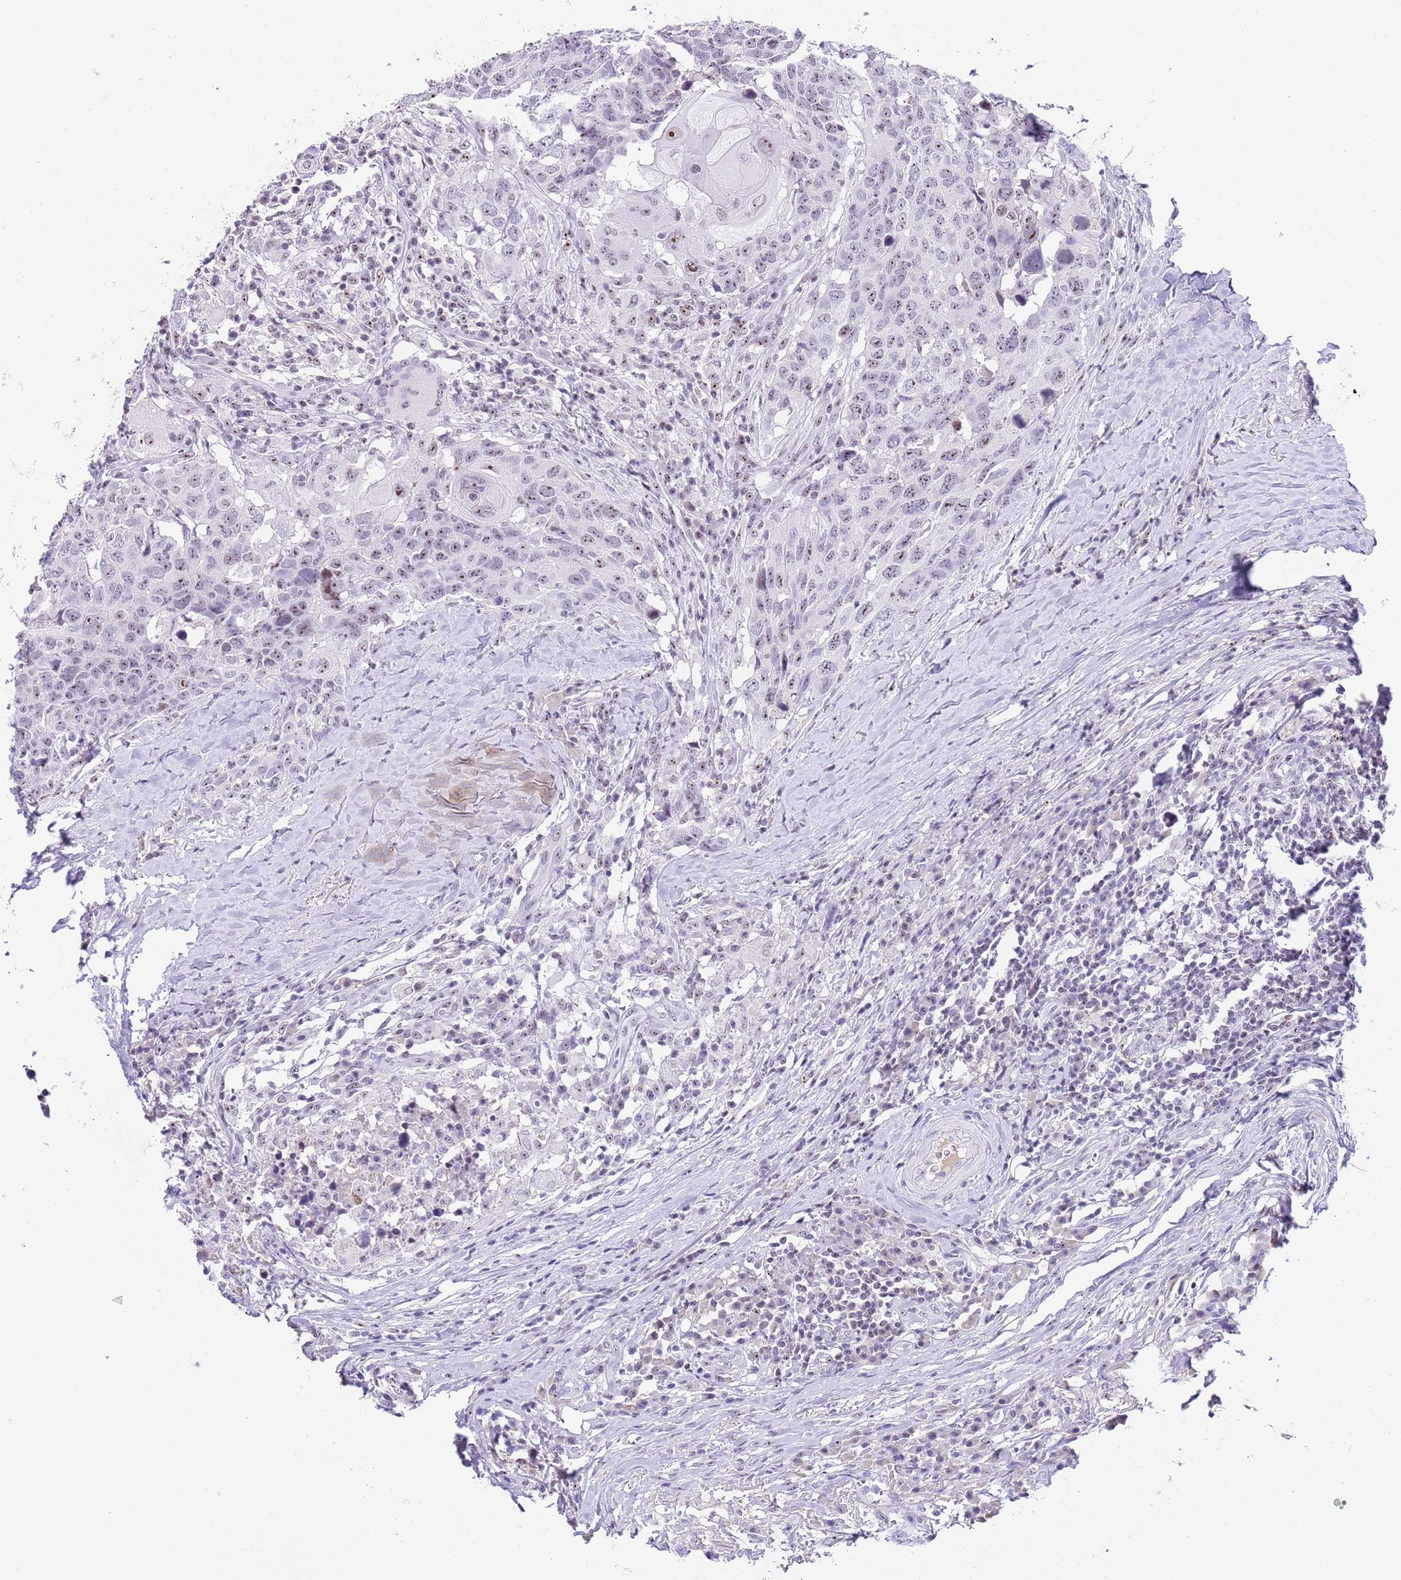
{"staining": {"intensity": "weak", "quantity": "25%-75%", "location": "nuclear"}, "tissue": "head and neck cancer", "cell_type": "Tumor cells", "image_type": "cancer", "snomed": [{"axis": "morphology", "description": "Normal tissue, NOS"}, {"axis": "morphology", "description": "Squamous cell carcinoma, NOS"}, {"axis": "topography", "description": "Skeletal muscle"}, {"axis": "topography", "description": "Vascular tissue"}, {"axis": "topography", "description": "Peripheral nerve tissue"}, {"axis": "topography", "description": "Head-Neck"}], "caption": "Head and neck squamous cell carcinoma stained with IHC reveals weak nuclear staining in about 25%-75% of tumor cells.", "gene": "NOP56", "patient": {"sex": "male", "age": 66}}